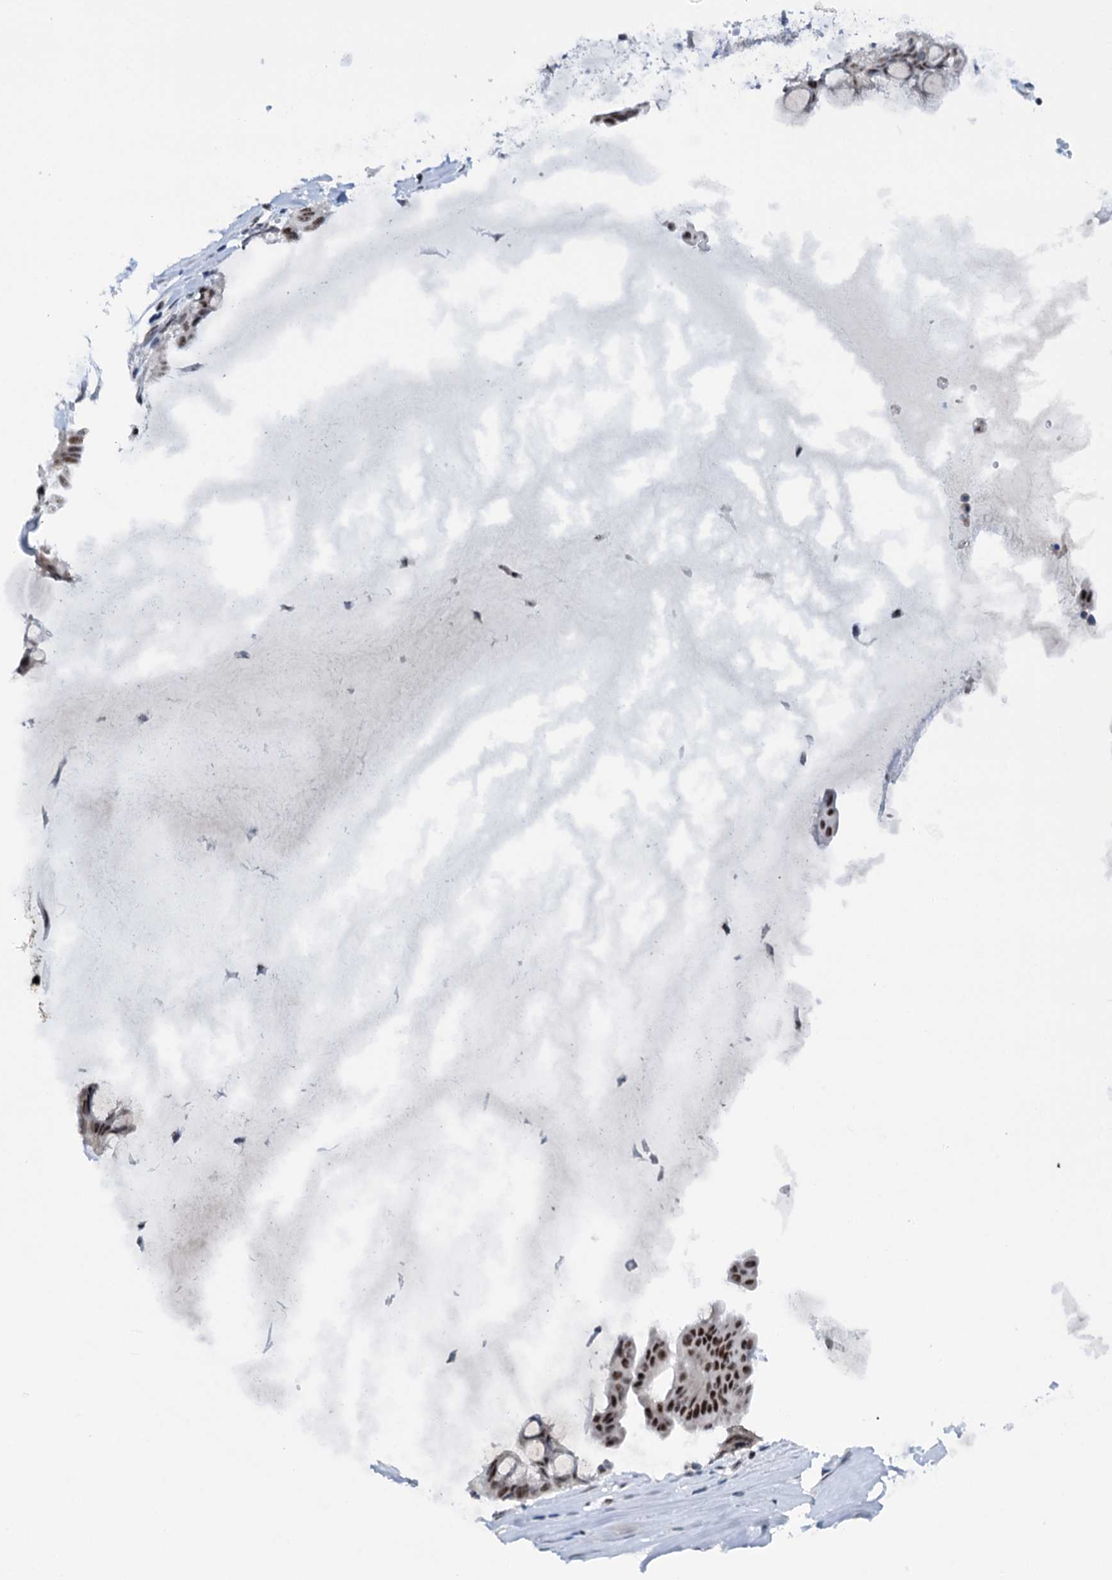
{"staining": {"intensity": "moderate", "quantity": ">75%", "location": "nuclear"}, "tissue": "ovarian cancer", "cell_type": "Tumor cells", "image_type": "cancer", "snomed": [{"axis": "morphology", "description": "Cystadenocarcinoma, mucinous, NOS"}, {"axis": "topography", "description": "Ovary"}], "caption": "Ovarian cancer (mucinous cystadenocarcinoma) tissue shows moderate nuclear positivity in about >75% of tumor cells, visualized by immunohistochemistry.", "gene": "SREK1", "patient": {"sex": "female", "age": 73}}